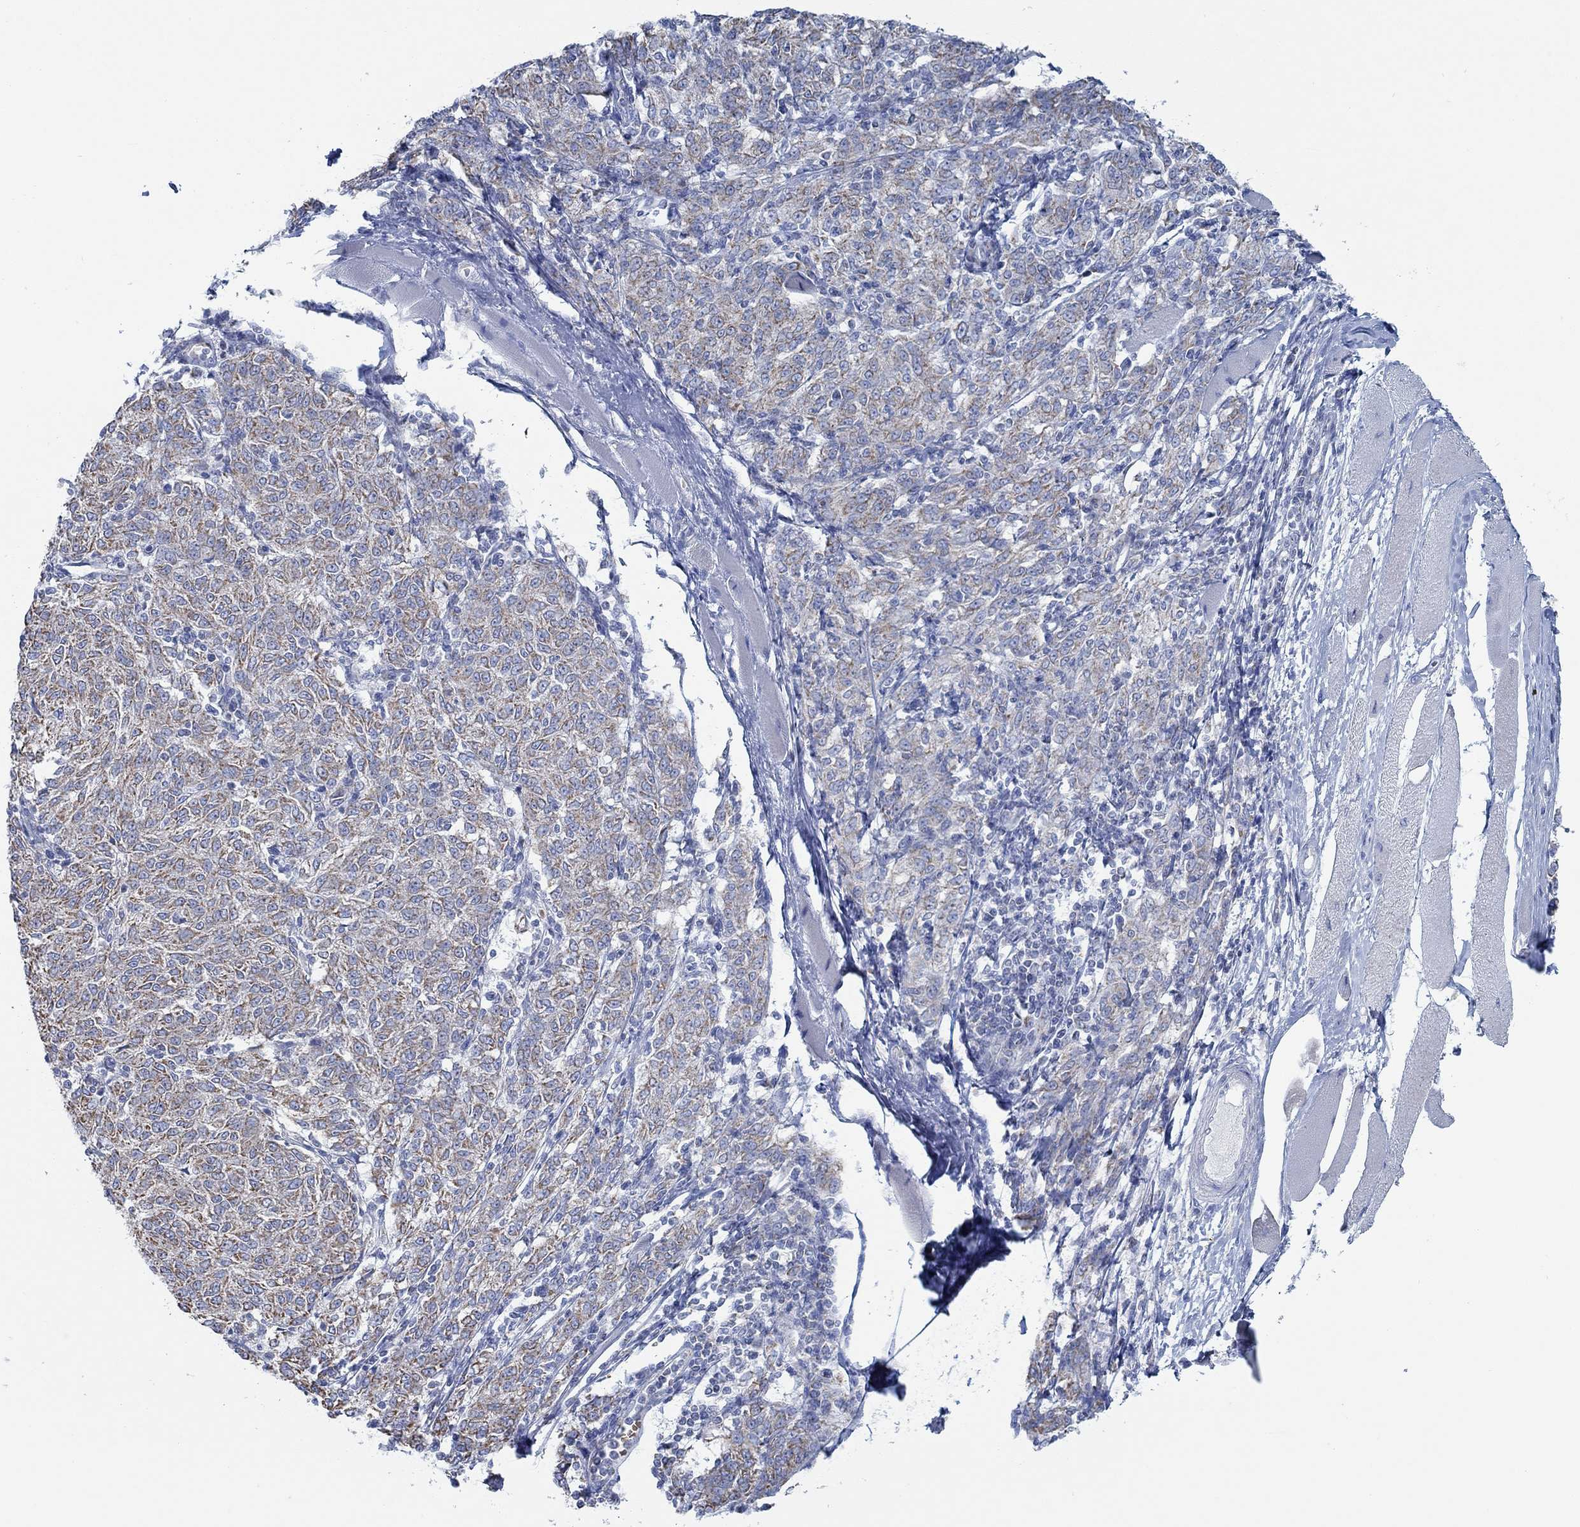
{"staining": {"intensity": "moderate", "quantity": ">75%", "location": "cytoplasmic/membranous"}, "tissue": "melanoma", "cell_type": "Tumor cells", "image_type": "cancer", "snomed": [{"axis": "morphology", "description": "Malignant melanoma, NOS"}, {"axis": "topography", "description": "Skin"}], "caption": "About >75% of tumor cells in human malignant melanoma exhibit moderate cytoplasmic/membranous protein expression as visualized by brown immunohistochemical staining.", "gene": "GLOD5", "patient": {"sex": "female", "age": 72}}